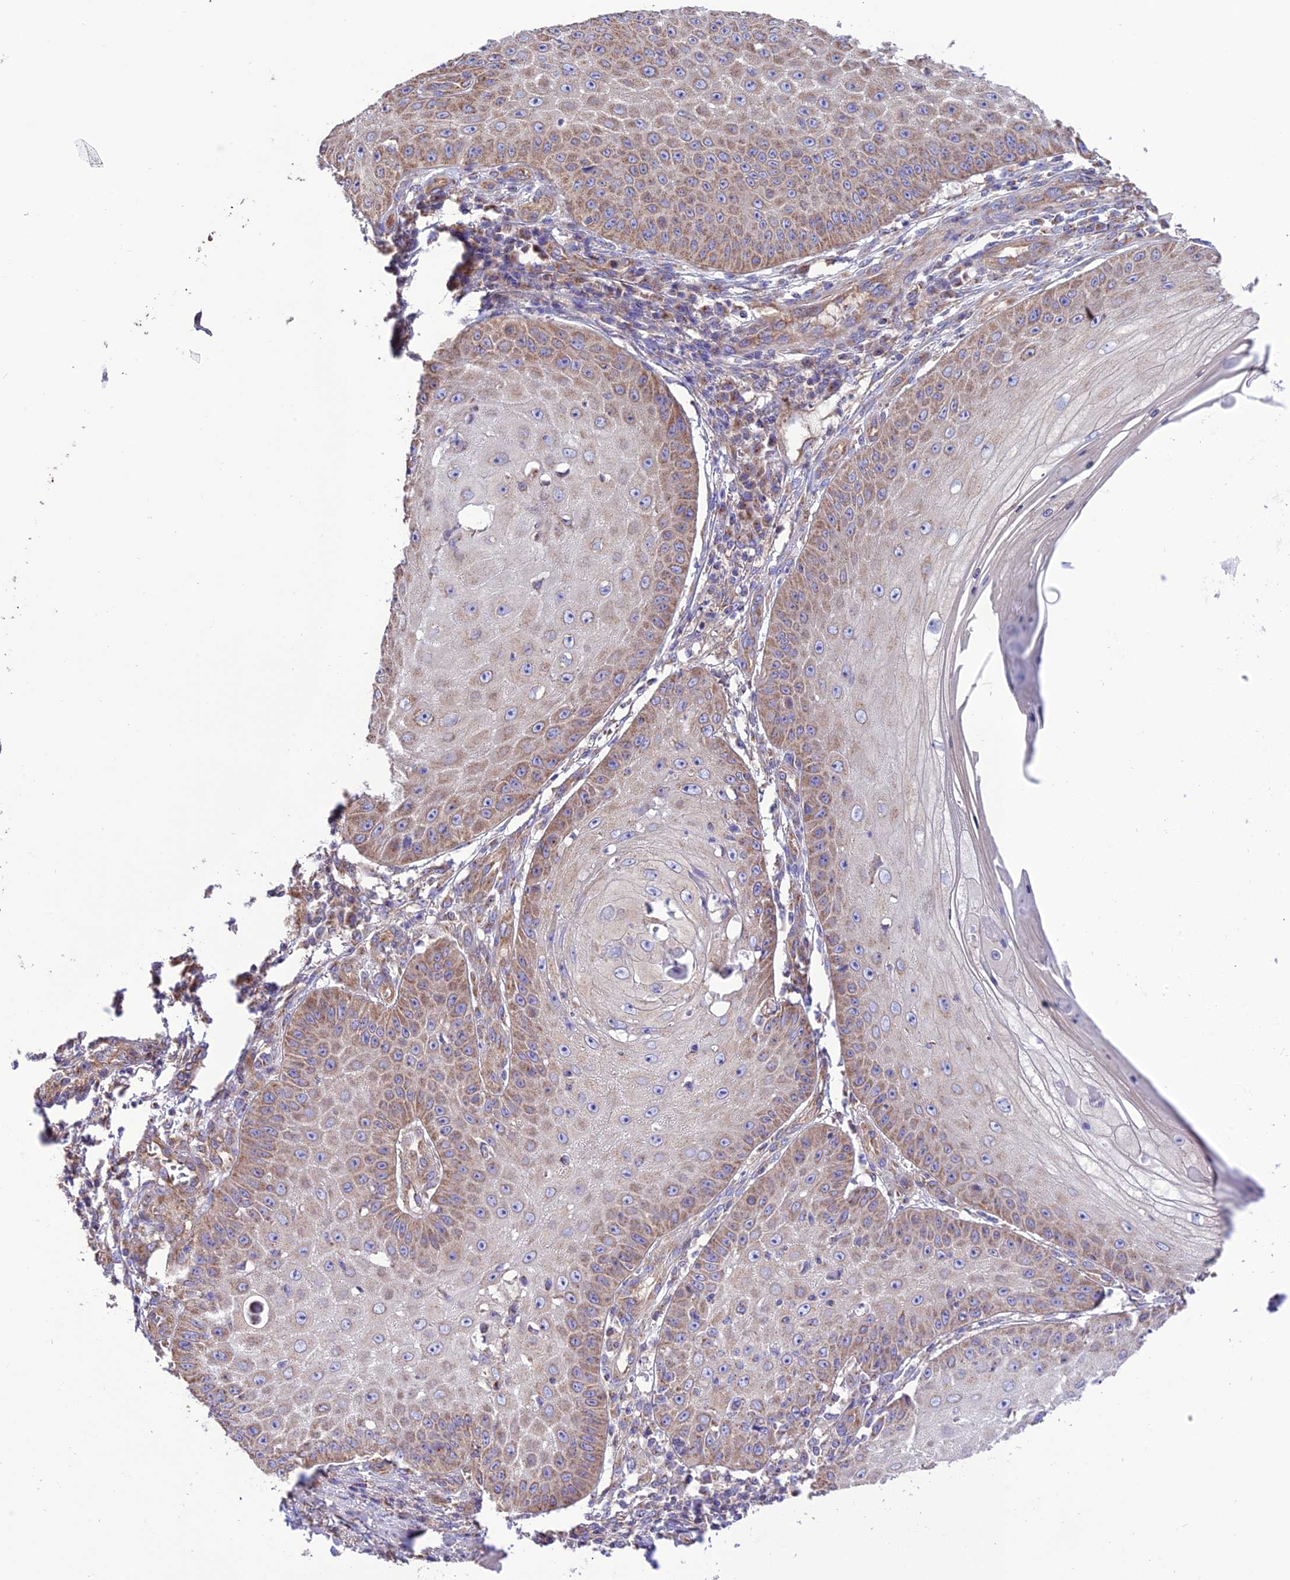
{"staining": {"intensity": "moderate", "quantity": "25%-75%", "location": "cytoplasmic/membranous"}, "tissue": "skin cancer", "cell_type": "Tumor cells", "image_type": "cancer", "snomed": [{"axis": "morphology", "description": "Squamous cell carcinoma, NOS"}, {"axis": "topography", "description": "Skin"}], "caption": "Human skin cancer stained with a brown dye reveals moderate cytoplasmic/membranous positive positivity in about 25%-75% of tumor cells.", "gene": "MAP3K12", "patient": {"sex": "male", "age": 70}}